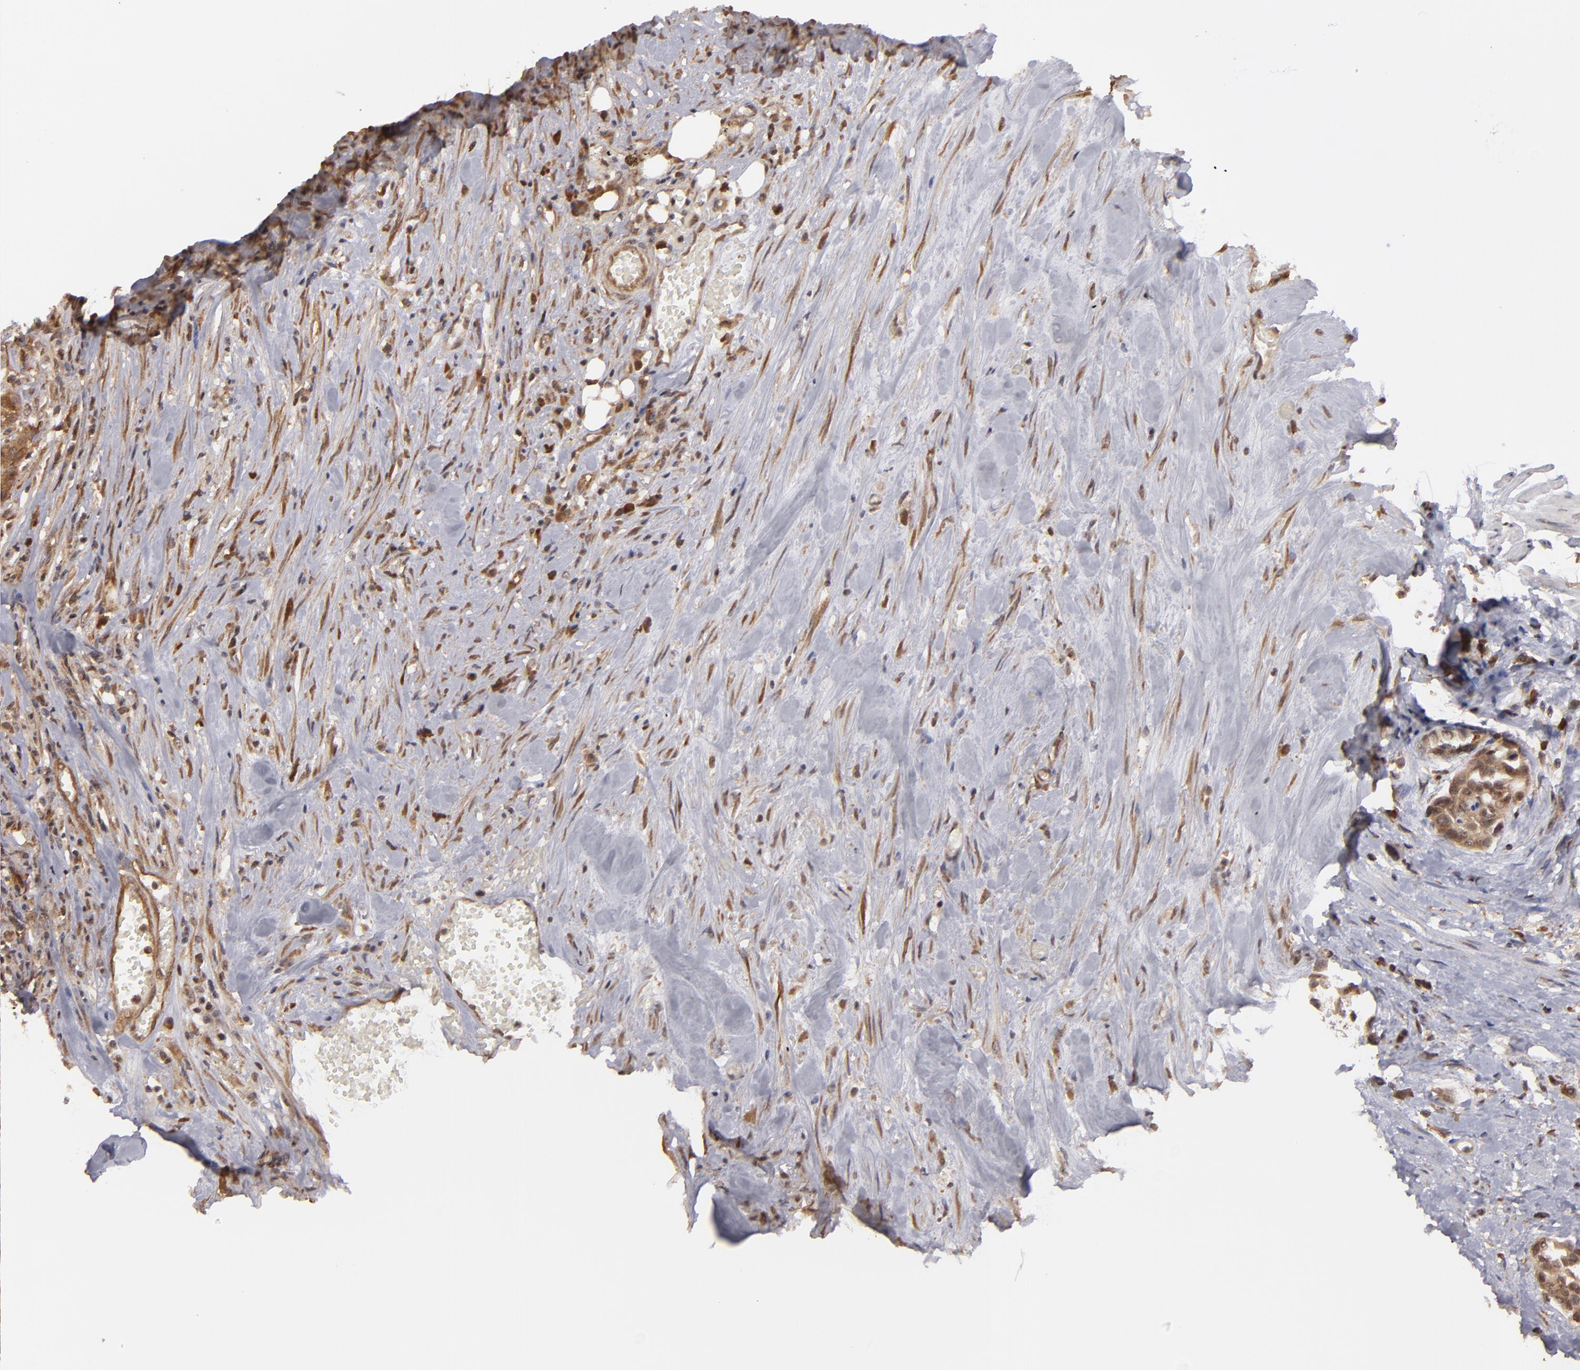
{"staining": {"intensity": "moderate", "quantity": ">75%", "location": "cytoplasmic/membranous"}, "tissue": "urothelial cancer", "cell_type": "Tumor cells", "image_type": "cancer", "snomed": [{"axis": "morphology", "description": "Urothelial carcinoma, High grade"}, {"axis": "topography", "description": "Urinary bladder"}], "caption": "Immunohistochemical staining of human high-grade urothelial carcinoma displays moderate cytoplasmic/membranous protein positivity in approximately >75% of tumor cells.", "gene": "MAPK3", "patient": {"sex": "male", "age": 78}}